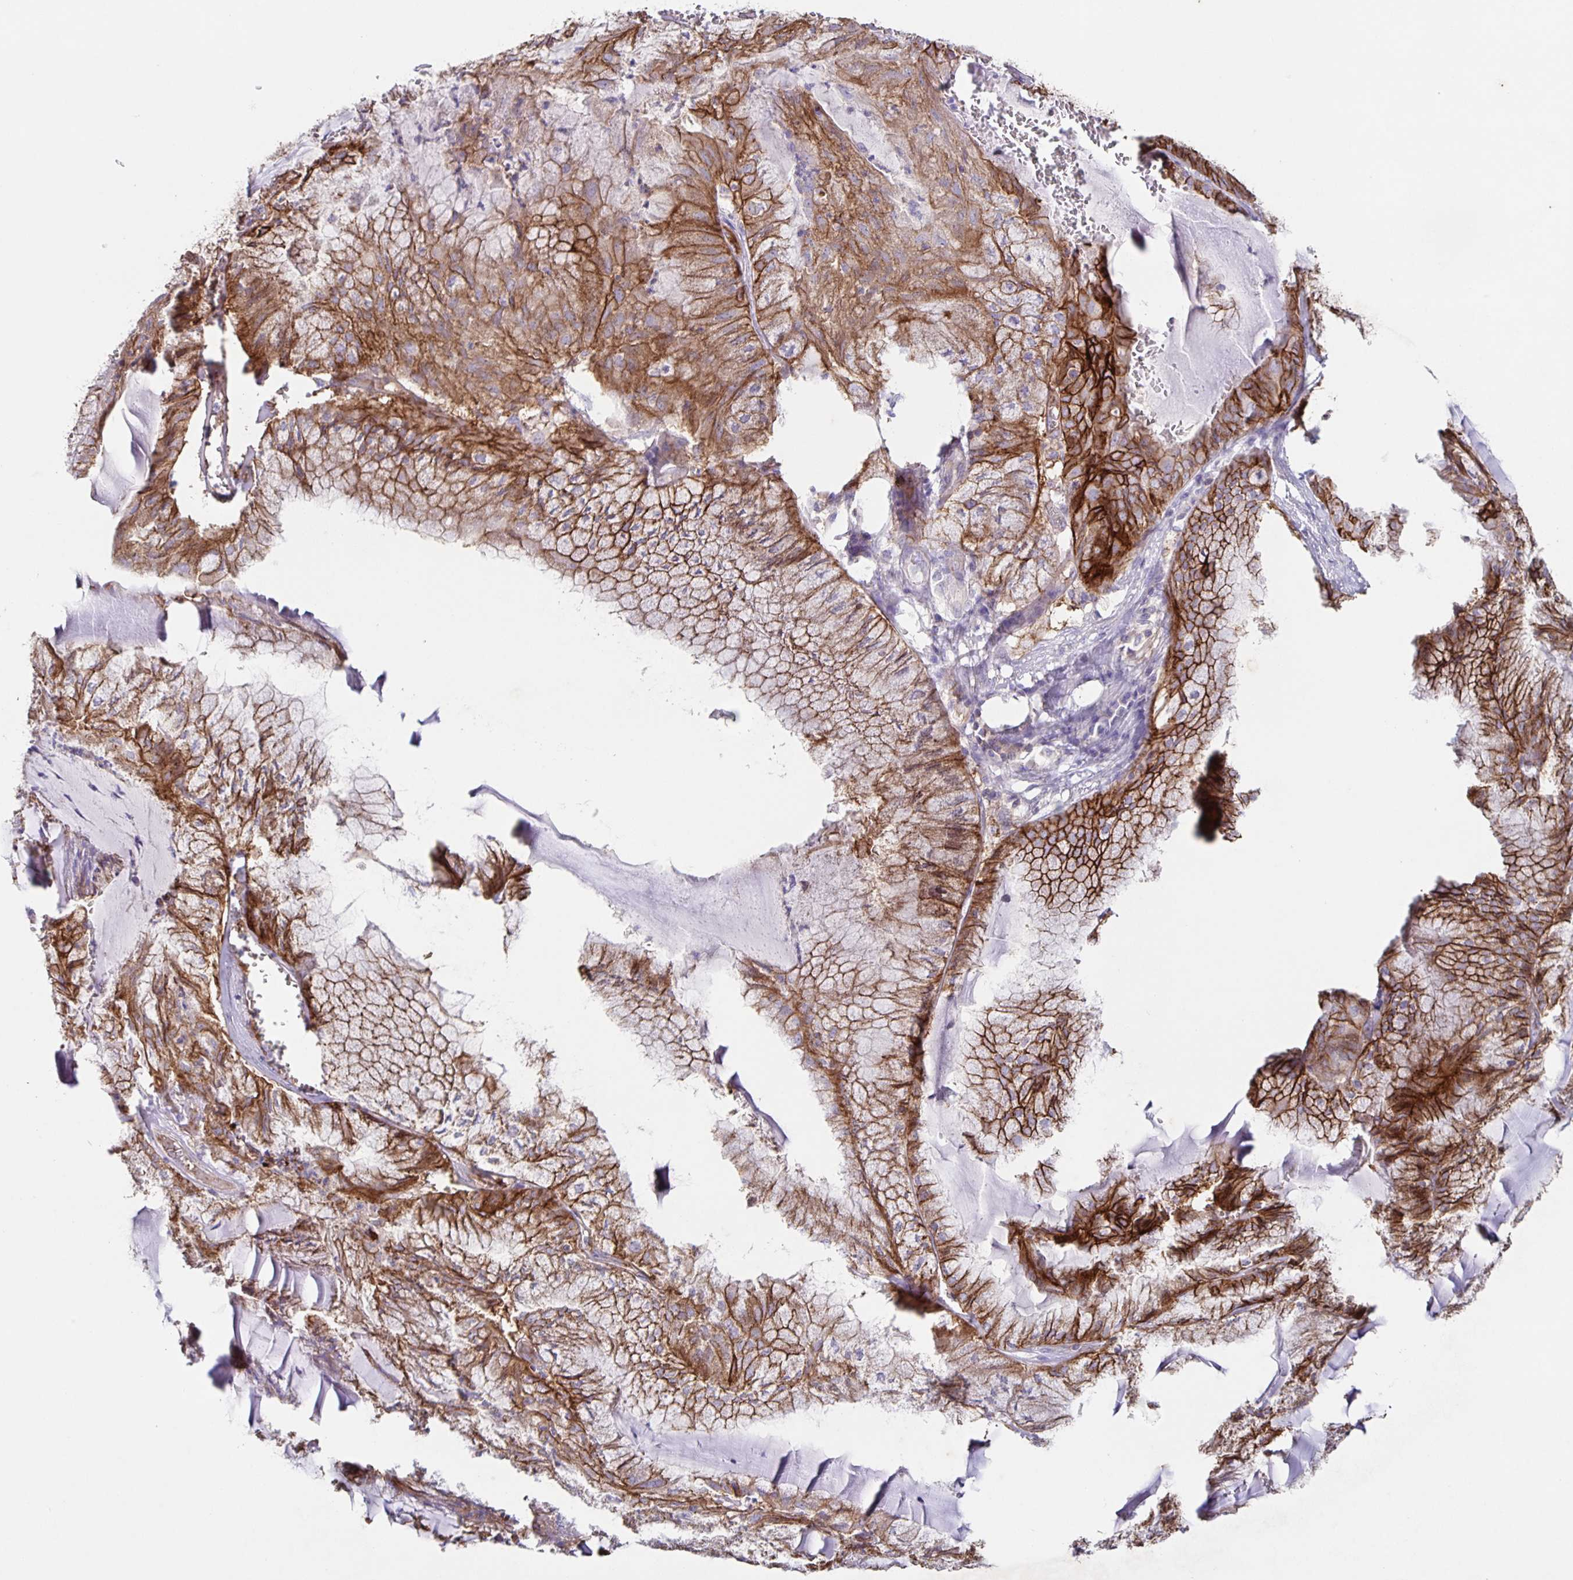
{"staining": {"intensity": "strong", "quantity": ">75%", "location": "cytoplasmic/membranous"}, "tissue": "endometrial cancer", "cell_type": "Tumor cells", "image_type": "cancer", "snomed": [{"axis": "morphology", "description": "Carcinoma, NOS"}, {"axis": "topography", "description": "Endometrium"}], "caption": "Immunohistochemistry (DAB (3,3'-diaminobenzidine)) staining of endometrial cancer (carcinoma) shows strong cytoplasmic/membranous protein expression in about >75% of tumor cells. Using DAB (brown) and hematoxylin (blue) stains, captured at high magnification using brightfield microscopy.", "gene": "ITGA2", "patient": {"sex": "female", "age": 62}}